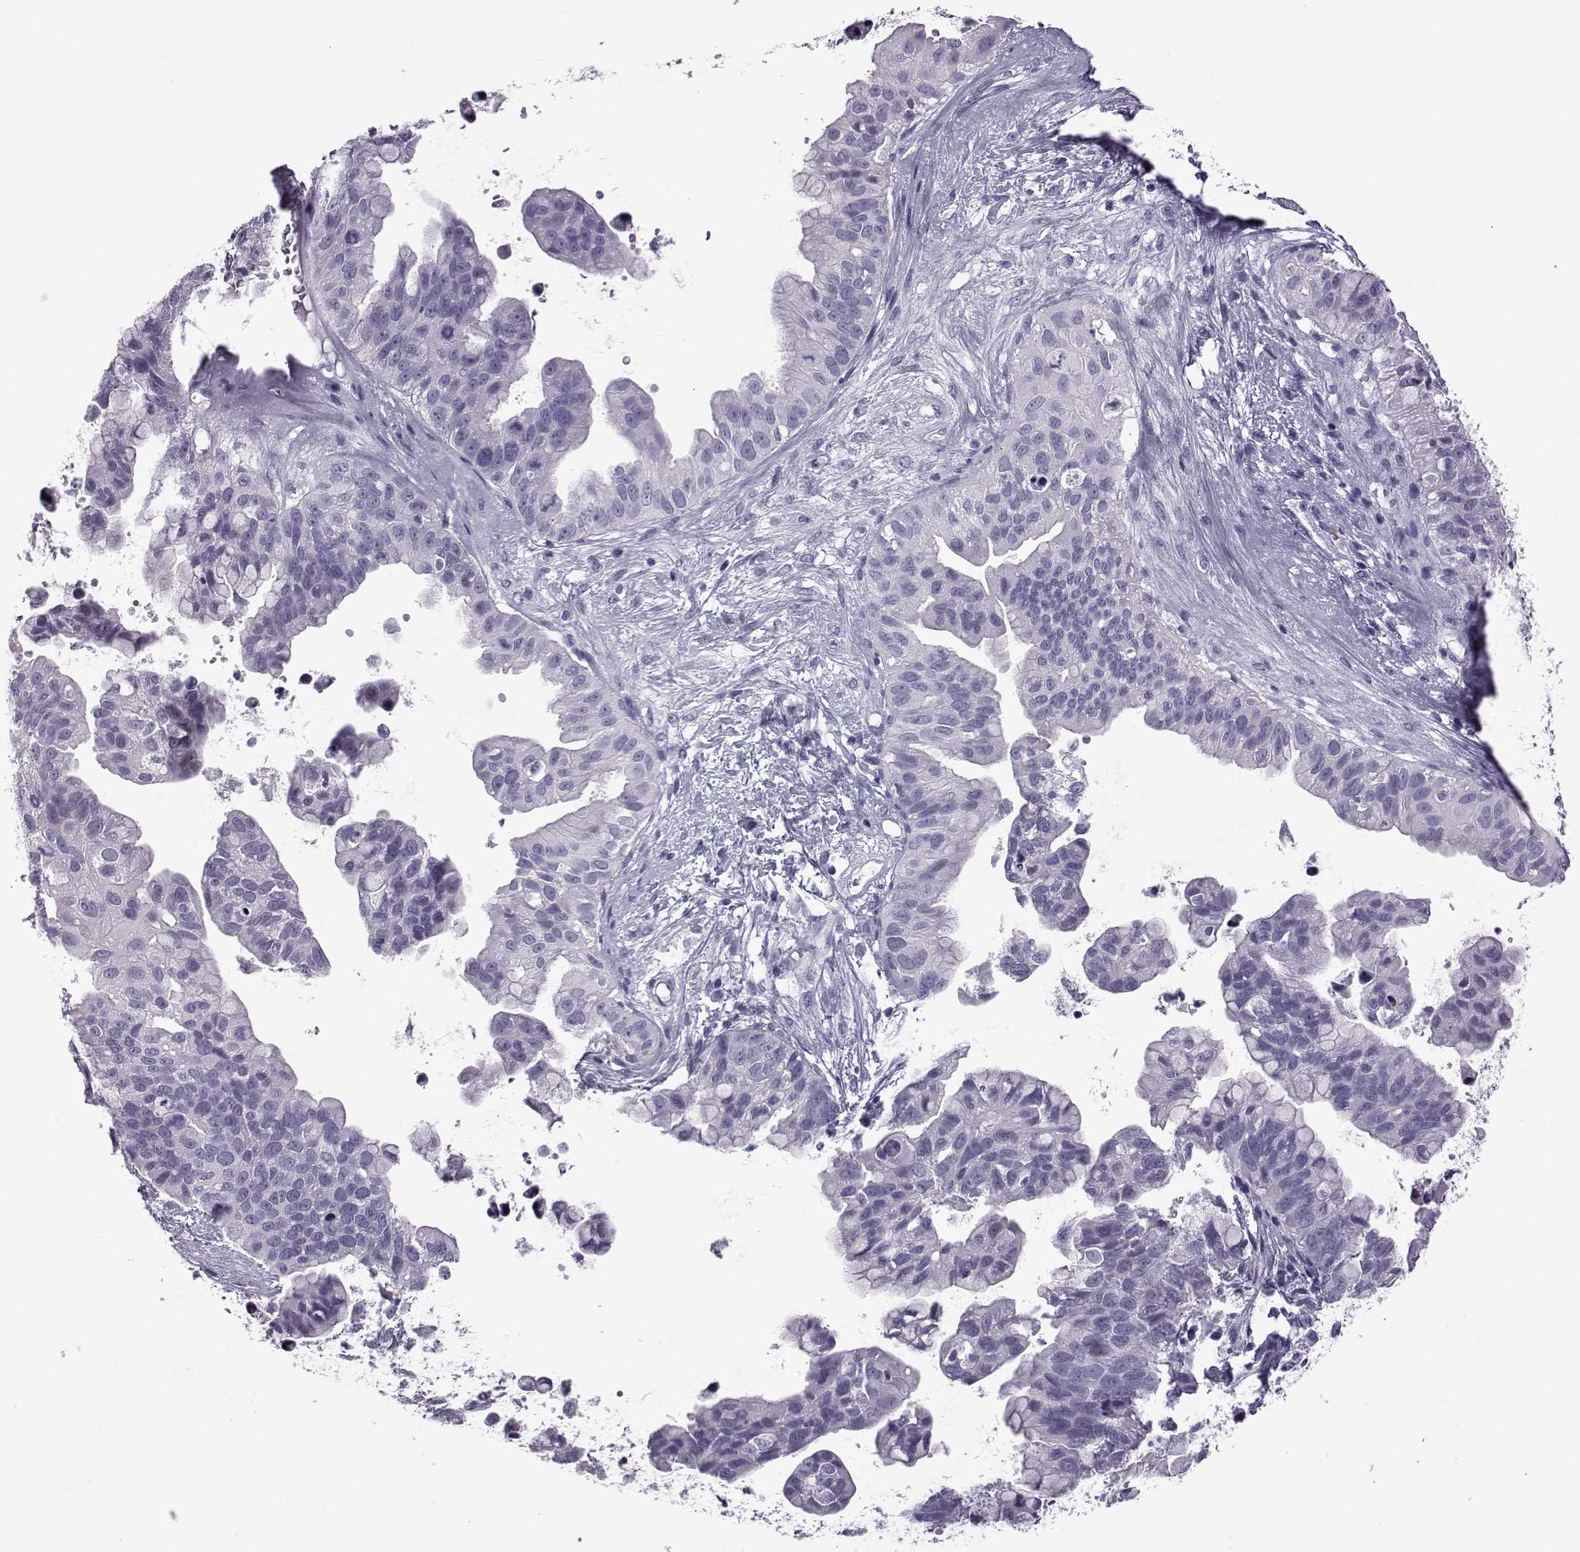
{"staining": {"intensity": "negative", "quantity": "none", "location": "none"}, "tissue": "ovarian cancer", "cell_type": "Tumor cells", "image_type": "cancer", "snomed": [{"axis": "morphology", "description": "Cystadenocarcinoma, mucinous, NOS"}, {"axis": "topography", "description": "Ovary"}], "caption": "High power microscopy photomicrograph of an immunohistochemistry photomicrograph of mucinous cystadenocarcinoma (ovarian), revealing no significant expression in tumor cells. (DAB immunohistochemistry visualized using brightfield microscopy, high magnification).", "gene": "OIP5", "patient": {"sex": "female", "age": 76}}